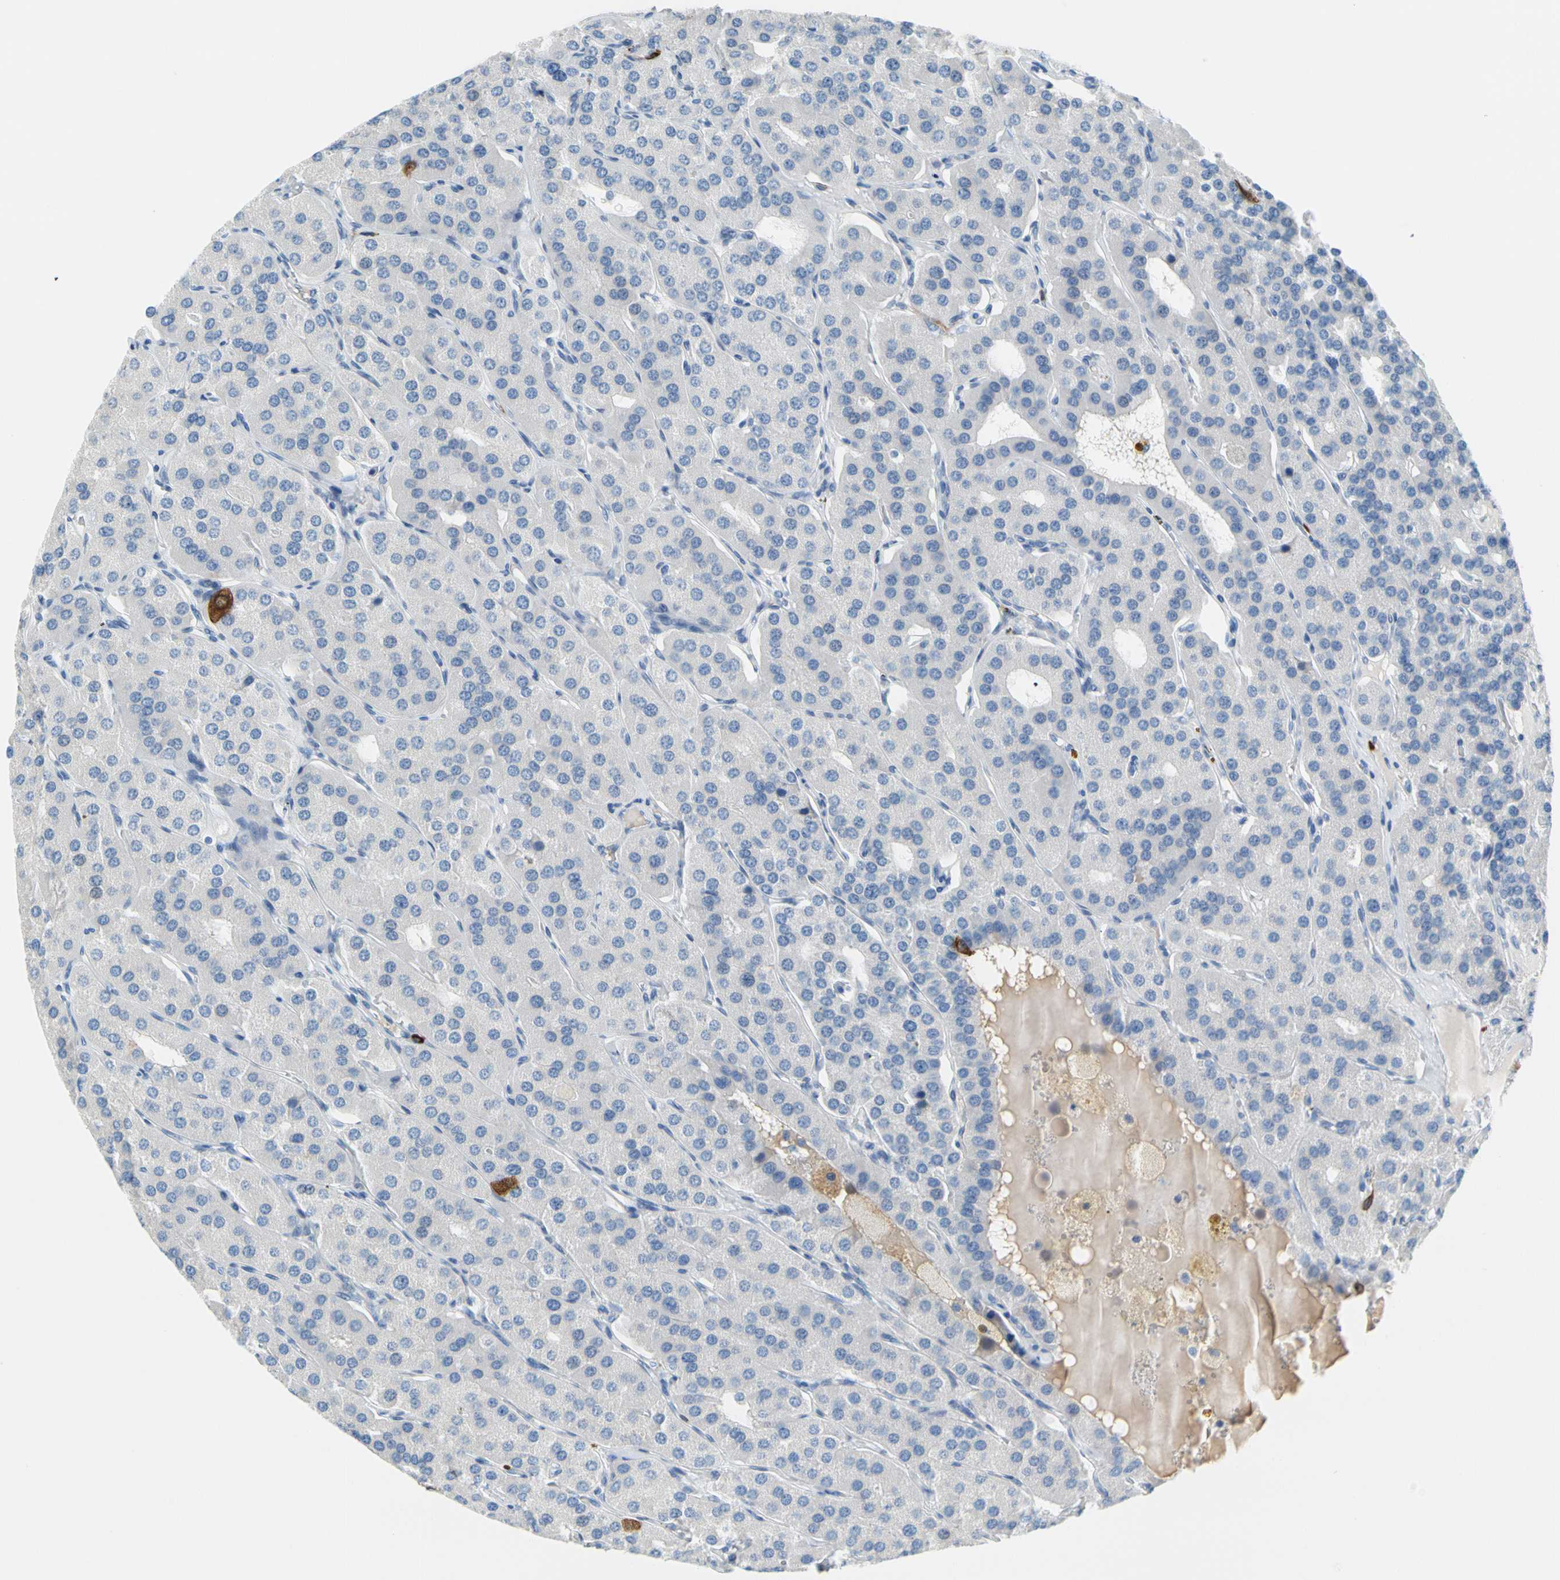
{"staining": {"intensity": "negative", "quantity": "none", "location": "none"}, "tissue": "parathyroid gland", "cell_type": "Glandular cells", "image_type": "normal", "snomed": [{"axis": "morphology", "description": "Normal tissue, NOS"}, {"axis": "morphology", "description": "Adenoma, NOS"}, {"axis": "topography", "description": "Parathyroid gland"}], "caption": "This micrograph is of benign parathyroid gland stained with immunohistochemistry to label a protein in brown with the nuclei are counter-stained blue. There is no expression in glandular cells.", "gene": "TACC3", "patient": {"sex": "female", "age": 86}}